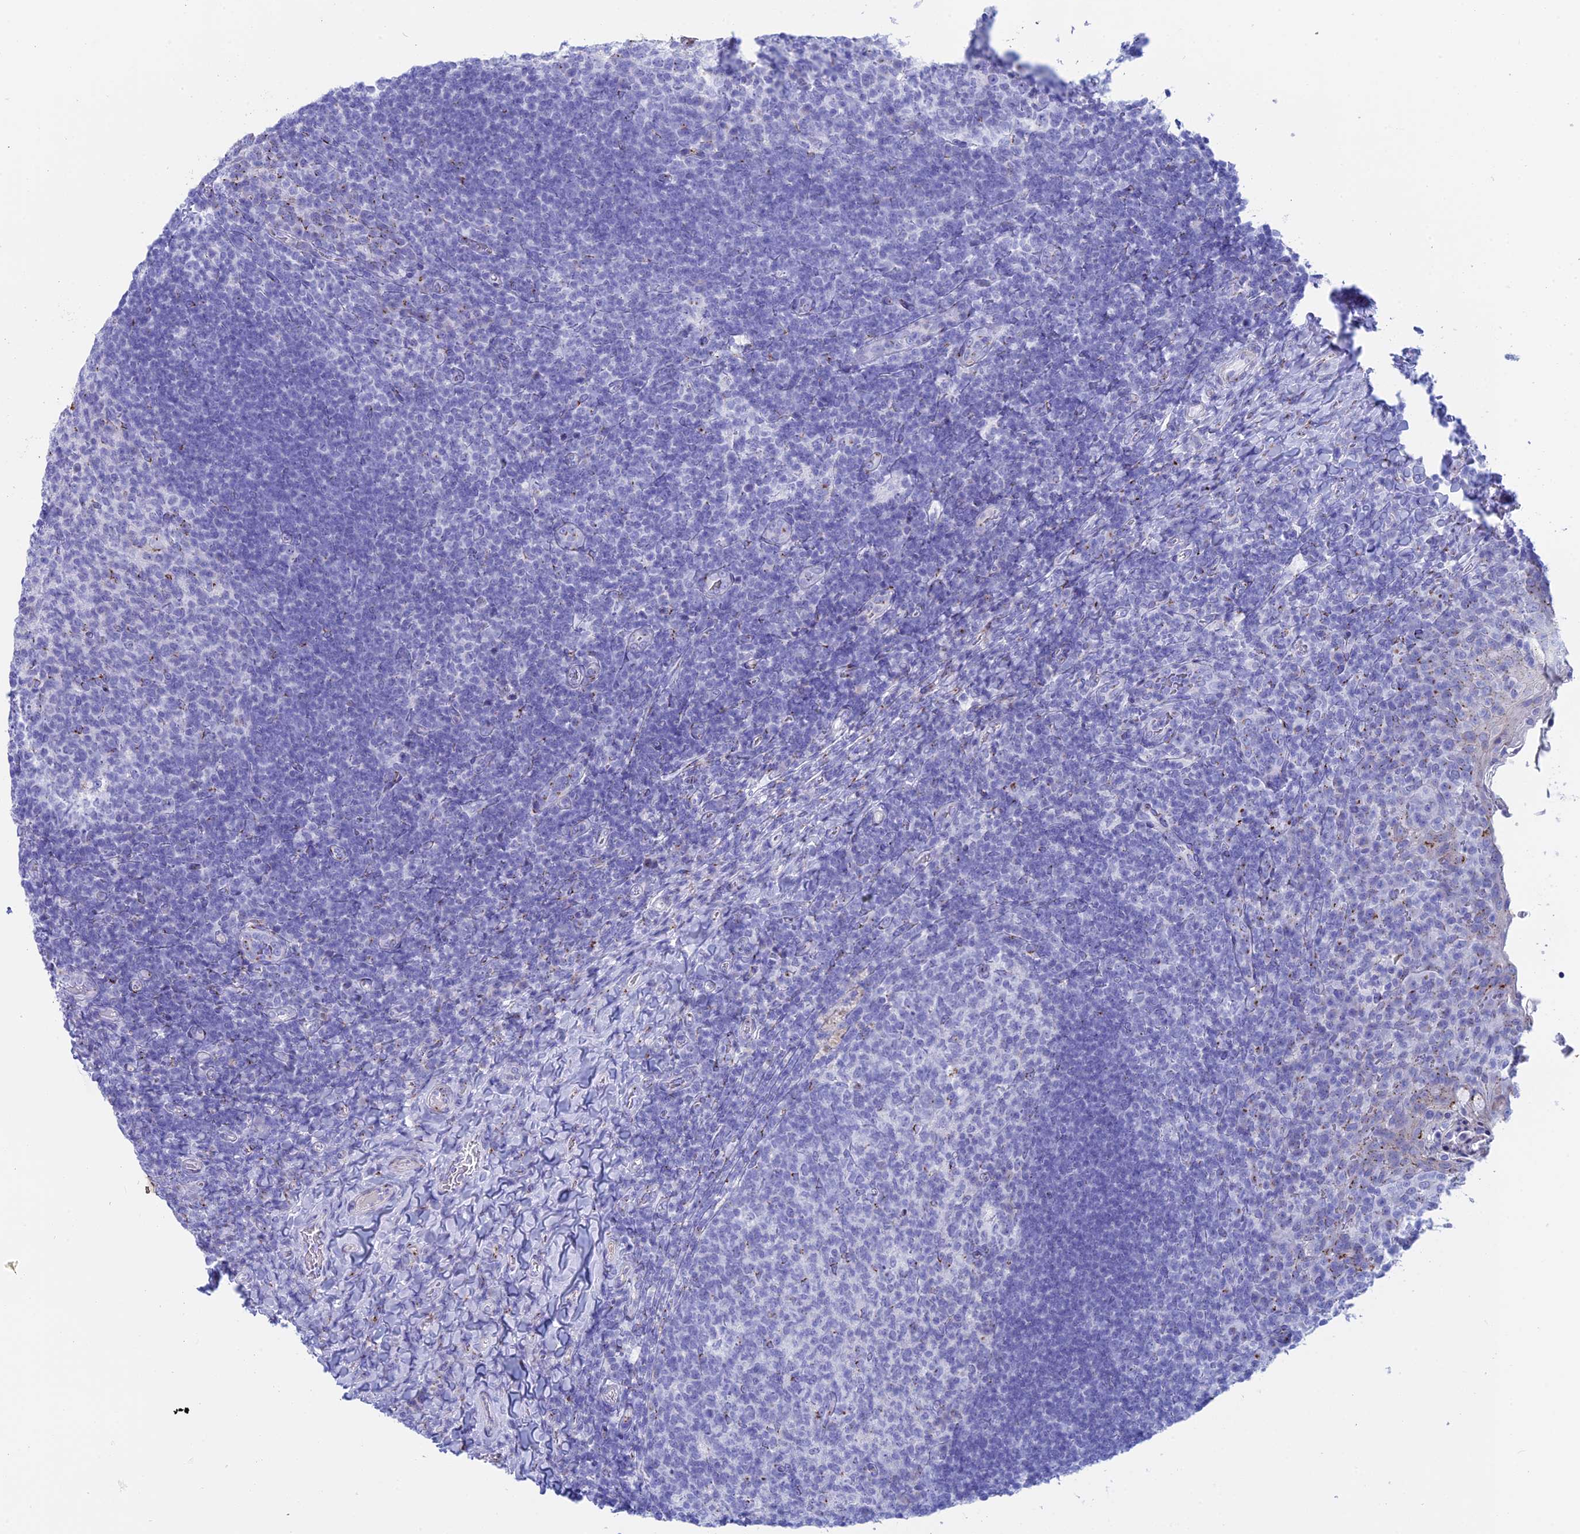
{"staining": {"intensity": "negative", "quantity": "none", "location": "none"}, "tissue": "tonsil", "cell_type": "Germinal center cells", "image_type": "normal", "snomed": [{"axis": "morphology", "description": "Normal tissue, NOS"}, {"axis": "topography", "description": "Tonsil"}], "caption": "There is no significant staining in germinal center cells of tonsil. (DAB IHC with hematoxylin counter stain).", "gene": "ERICH4", "patient": {"sex": "female", "age": 10}}